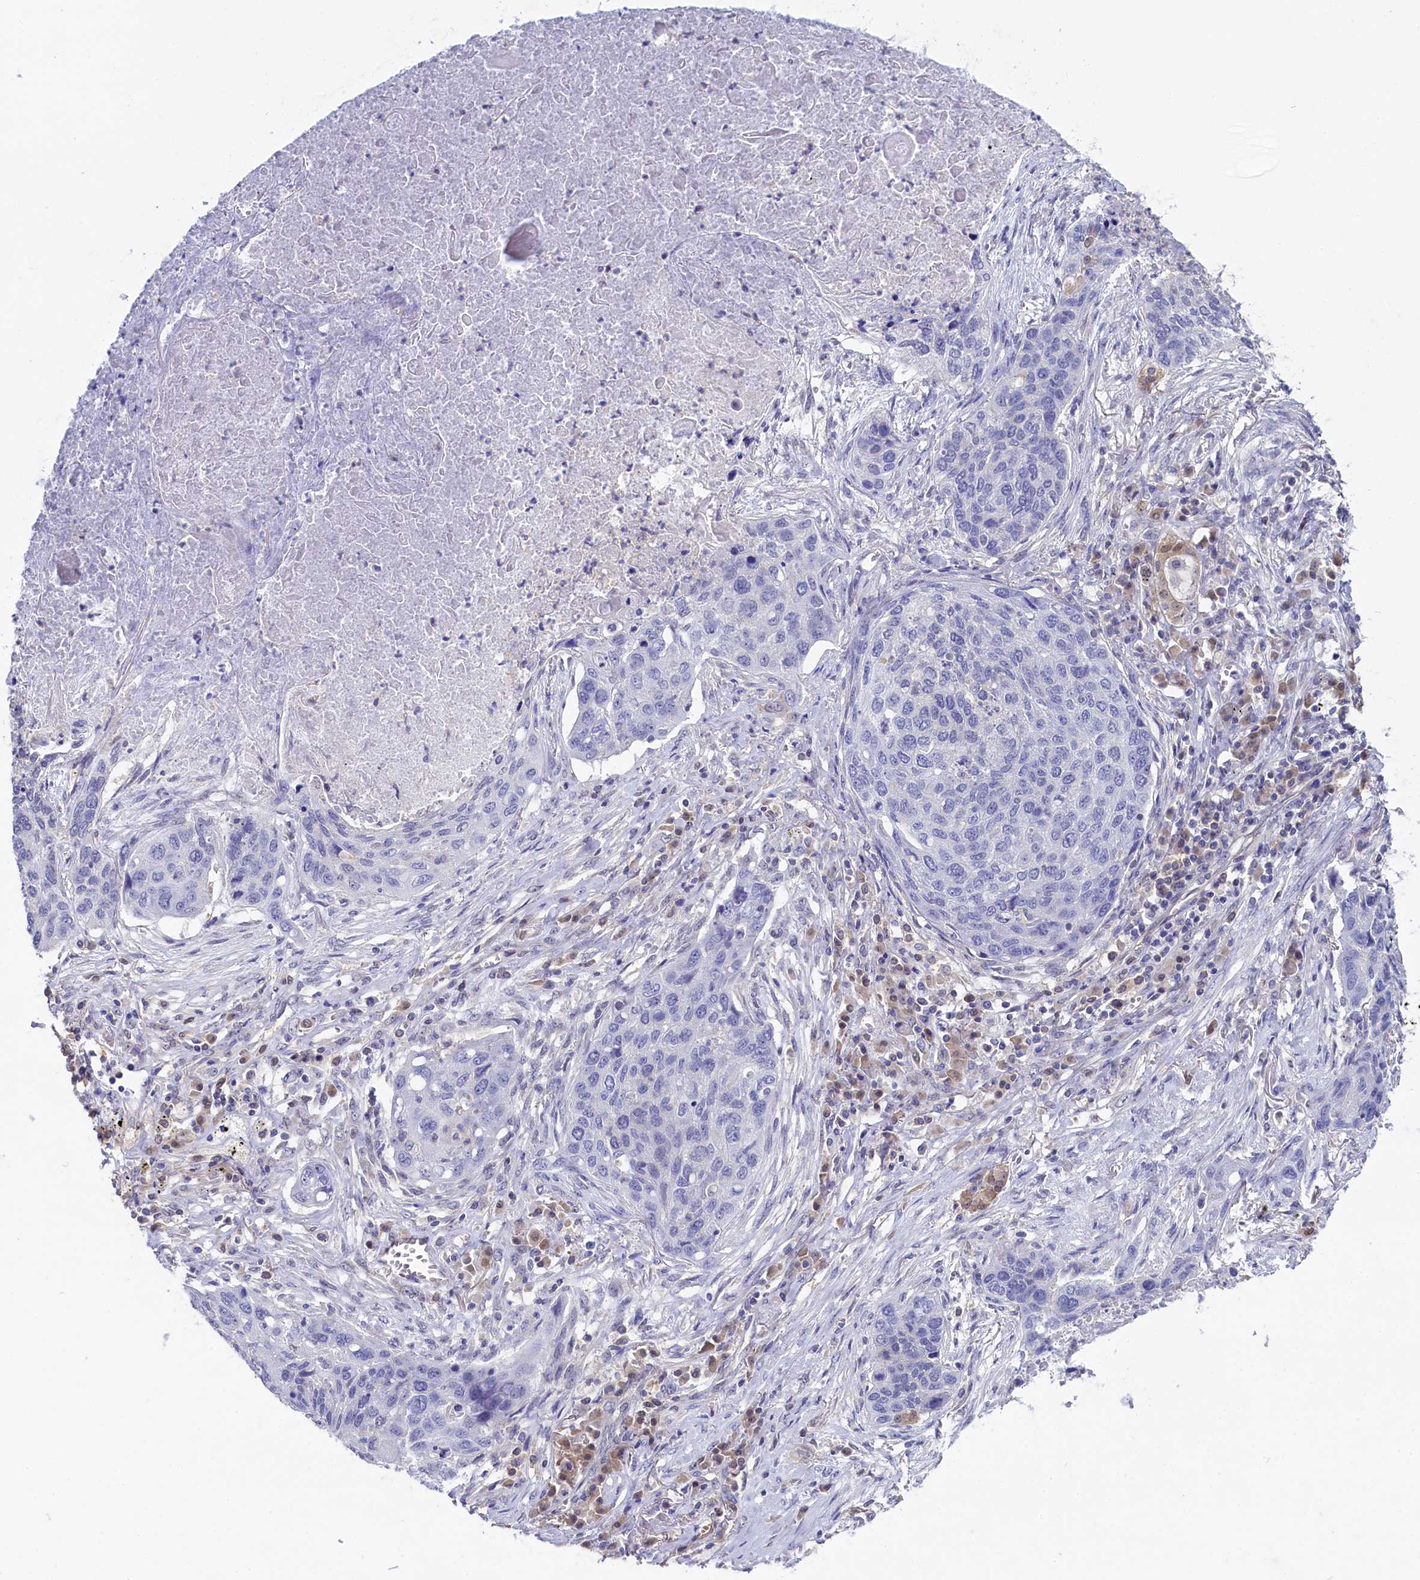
{"staining": {"intensity": "negative", "quantity": "none", "location": "none"}, "tissue": "lung cancer", "cell_type": "Tumor cells", "image_type": "cancer", "snomed": [{"axis": "morphology", "description": "Squamous cell carcinoma, NOS"}, {"axis": "topography", "description": "Lung"}], "caption": "Immunohistochemistry of human lung cancer displays no staining in tumor cells.", "gene": "C11orf54", "patient": {"sex": "female", "age": 63}}